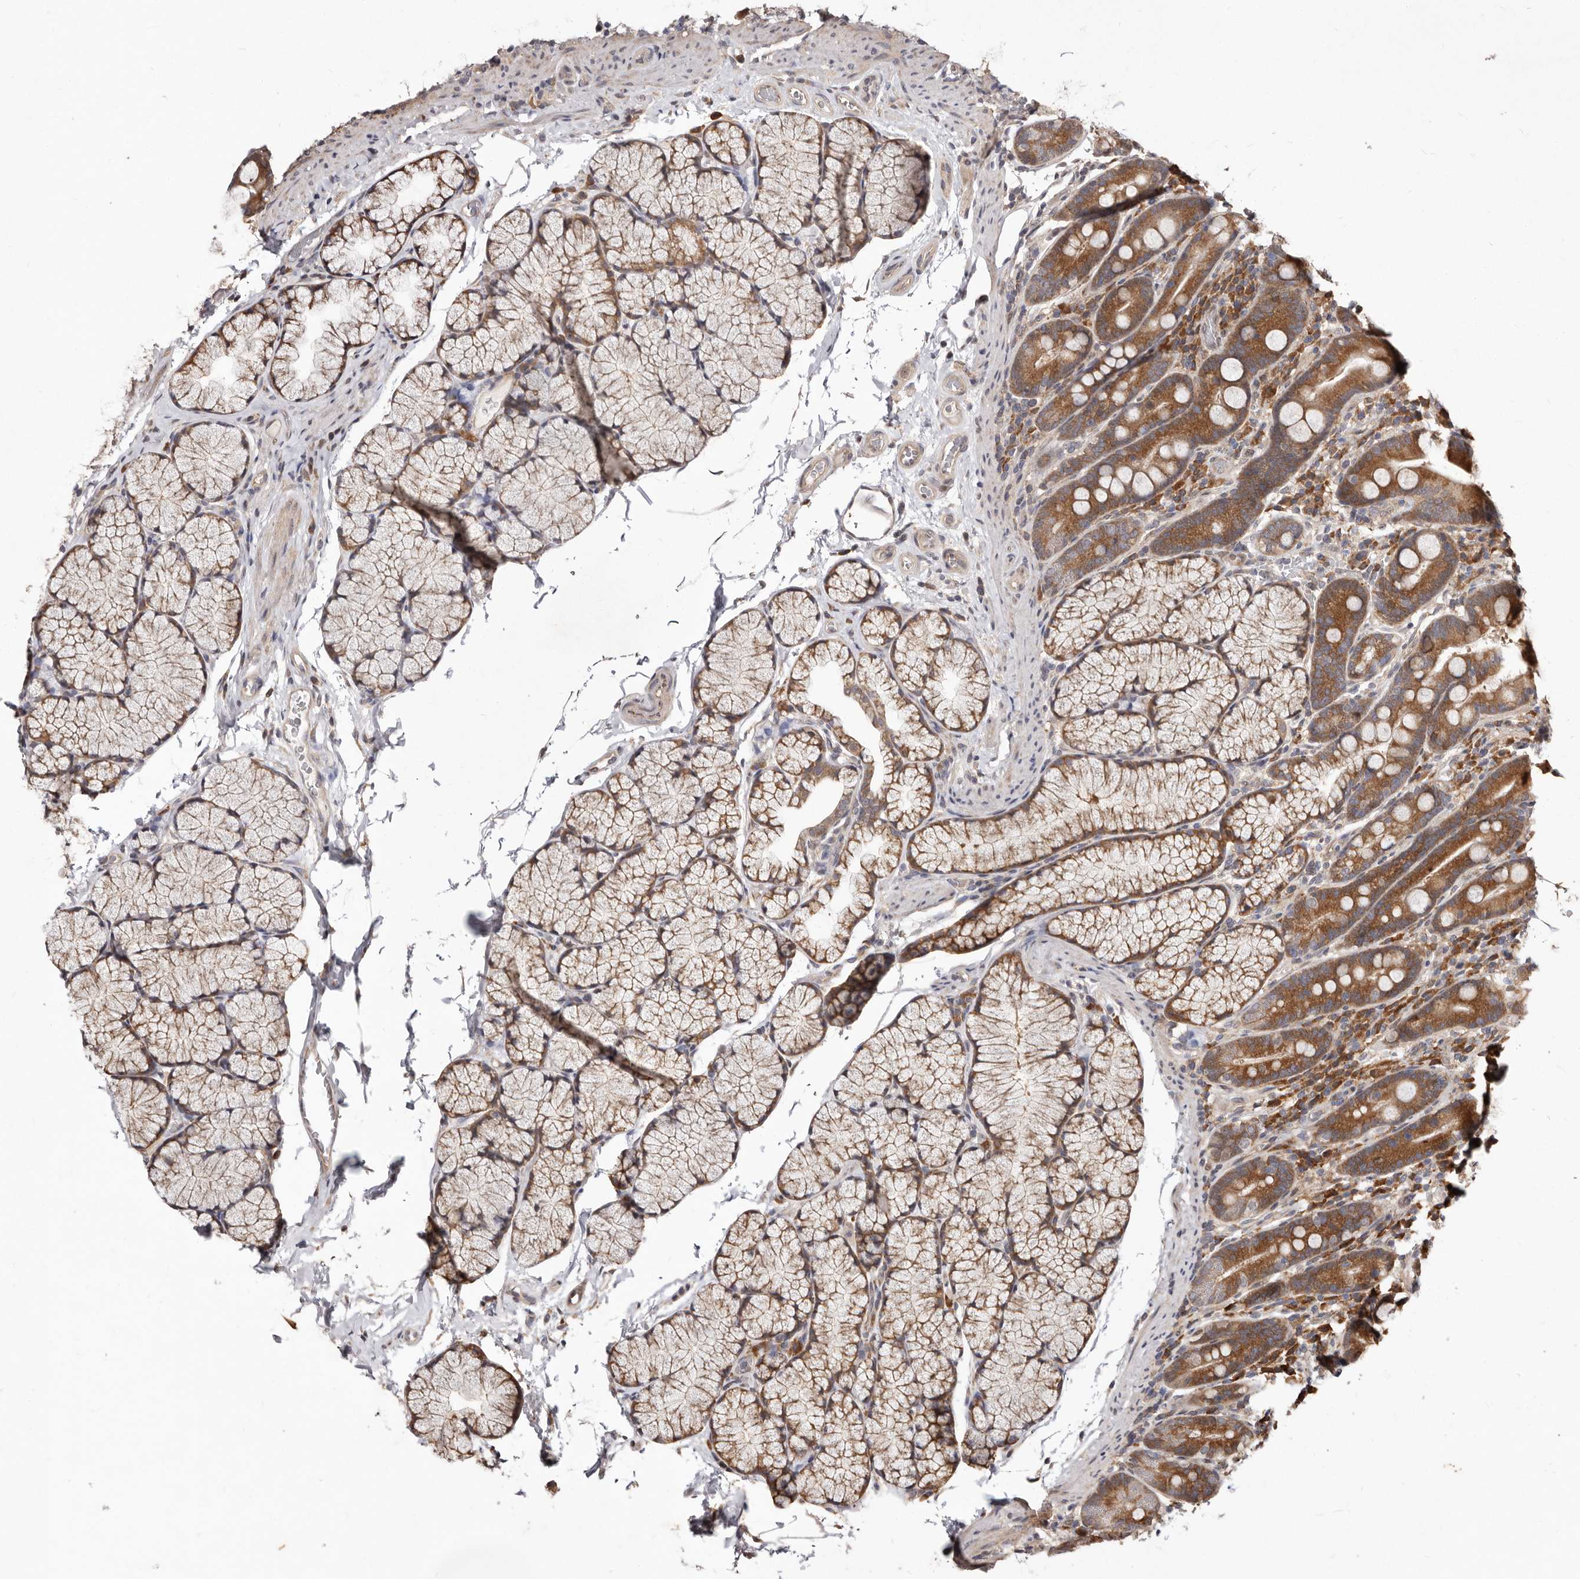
{"staining": {"intensity": "moderate", "quantity": ">75%", "location": "cytoplasmic/membranous"}, "tissue": "duodenum", "cell_type": "Glandular cells", "image_type": "normal", "snomed": [{"axis": "morphology", "description": "Normal tissue, NOS"}, {"axis": "topography", "description": "Duodenum"}], "caption": "This is a micrograph of IHC staining of unremarkable duodenum, which shows moderate positivity in the cytoplasmic/membranous of glandular cells.", "gene": "RRM2B", "patient": {"sex": "male", "age": 35}}